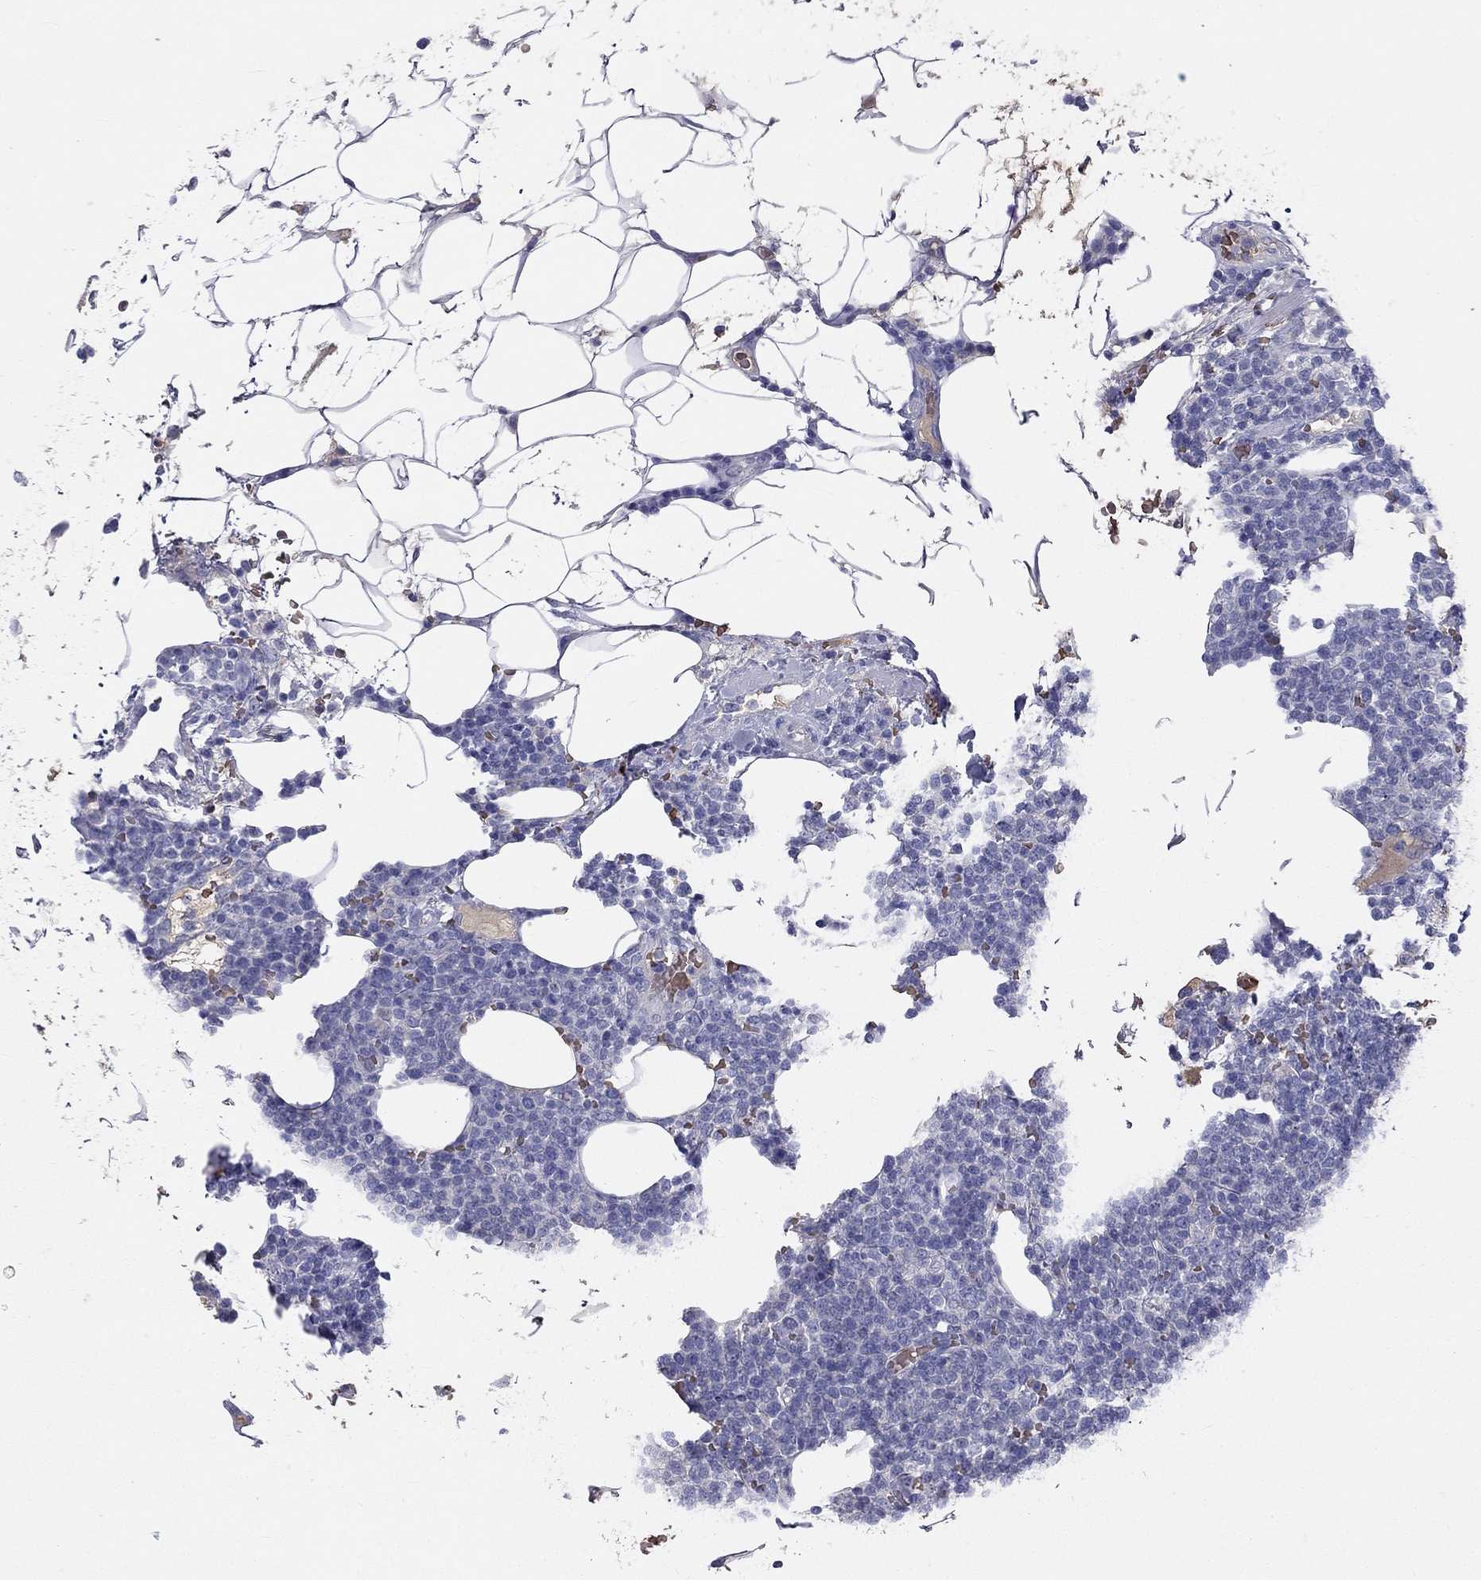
{"staining": {"intensity": "negative", "quantity": "none", "location": "none"}, "tissue": "lymphoma", "cell_type": "Tumor cells", "image_type": "cancer", "snomed": [{"axis": "morphology", "description": "Malignant lymphoma, non-Hodgkin's type, High grade"}, {"axis": "topography", "description": "Lymph node"}], "caption": "Tumor cells show no significant protein expression in high-grade malignant lymphoma, non-Hodgkin's type. (Stains: DAB (3,3'-diaminobenzidine) IHC with hematoxylin counter stain, Microscopy: brightfield microscopy at high magnification).", "gene": "RHD", "patient": {"sex": "male", "age": 61}}